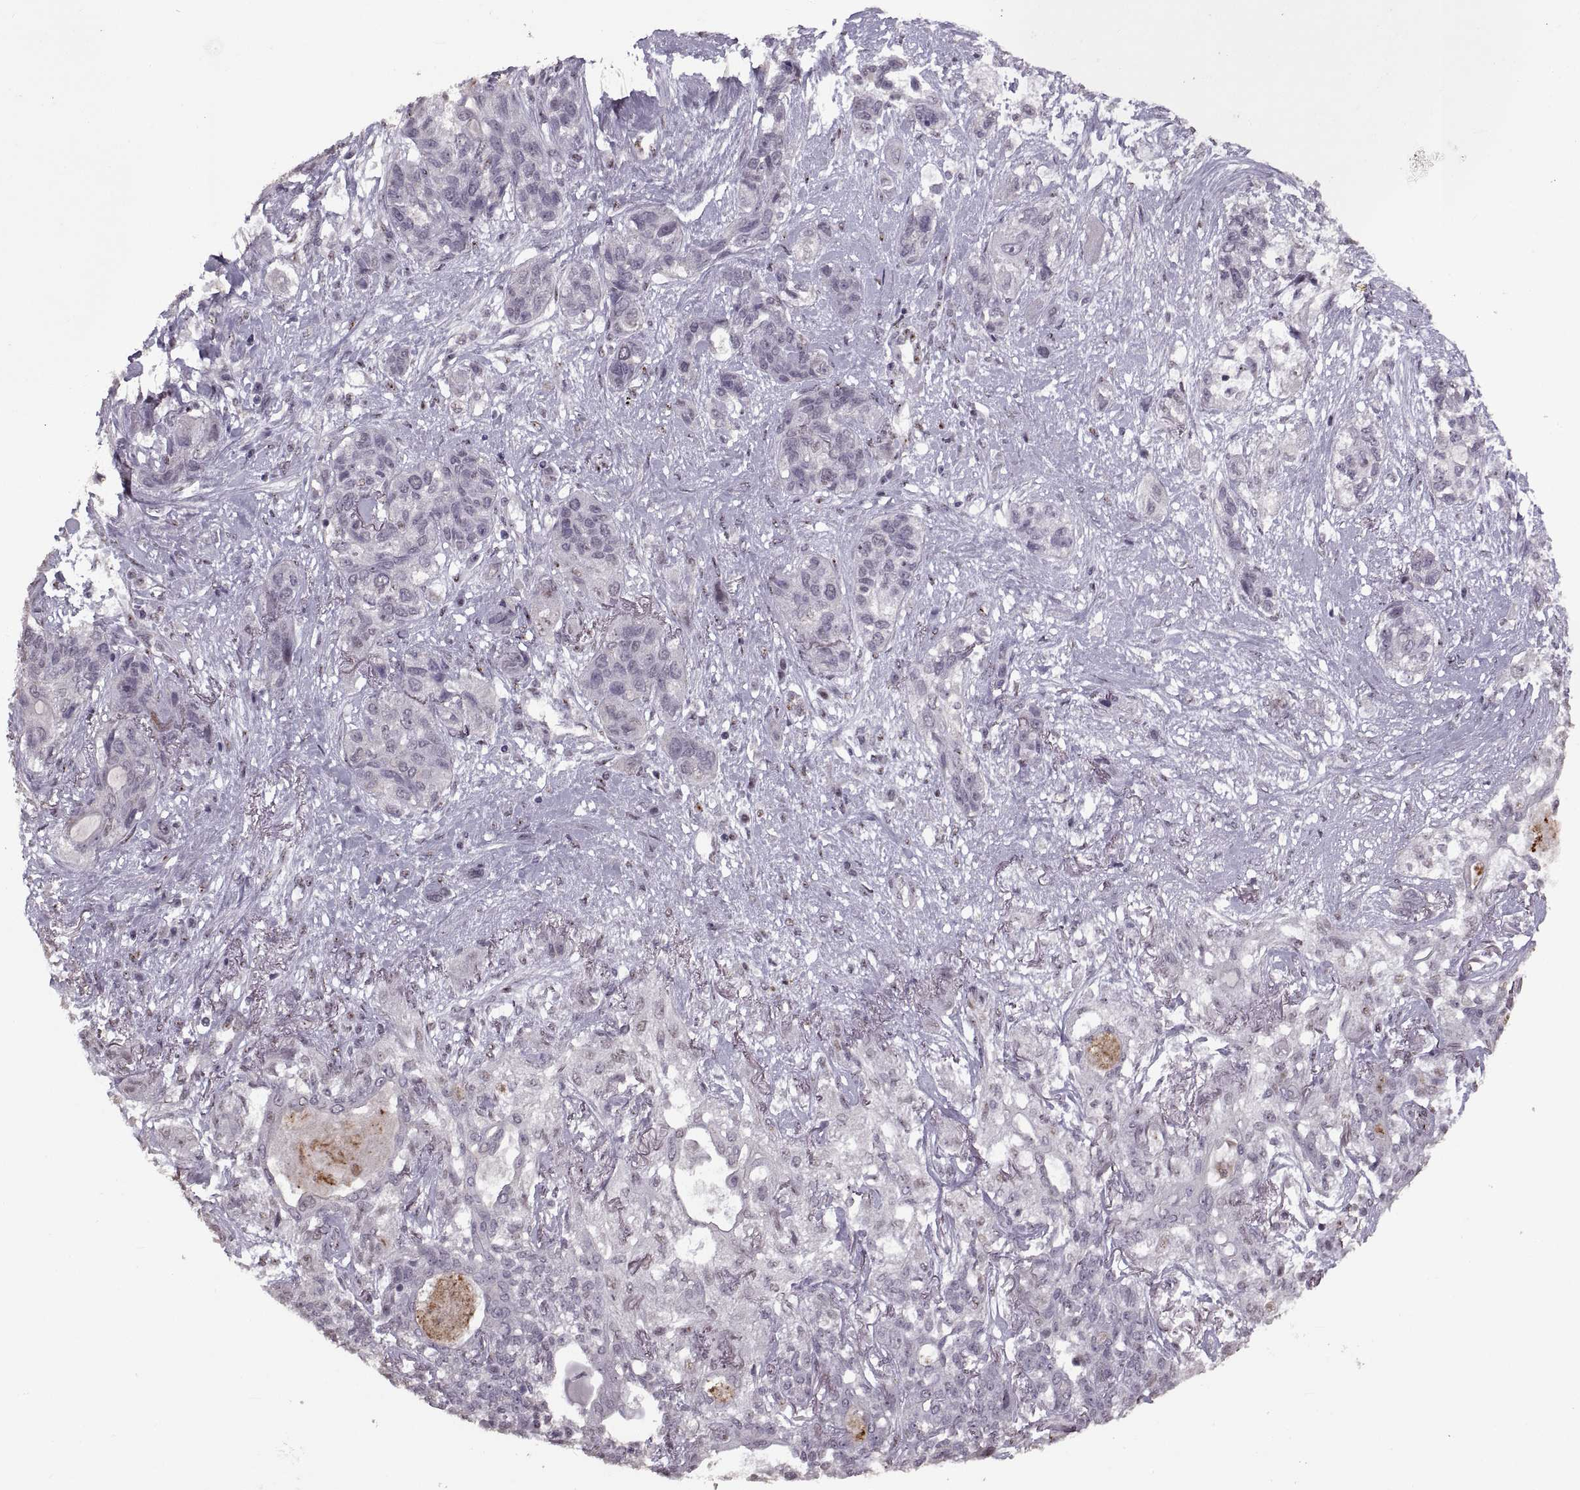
{"staining": {"intensity": "negative", "quantity": "none", "location": "none"}, "tissue": "lung cancer", "cell_type": "Tumor cells", "image_type": "cancer", "snomed": [{"axis": "morphology", "description": "Squamous cell carcinoma, NOS"}, {"axis": "topography", "description": "Lung"}], "caption": "This is an immunohistochemistry (IHC) micrograph of lung cancer (squamous cell carcinoma). There is no staining in tumor cells.", "gene": "PALS1", "patient": {"sex": "female", "age": 70}}